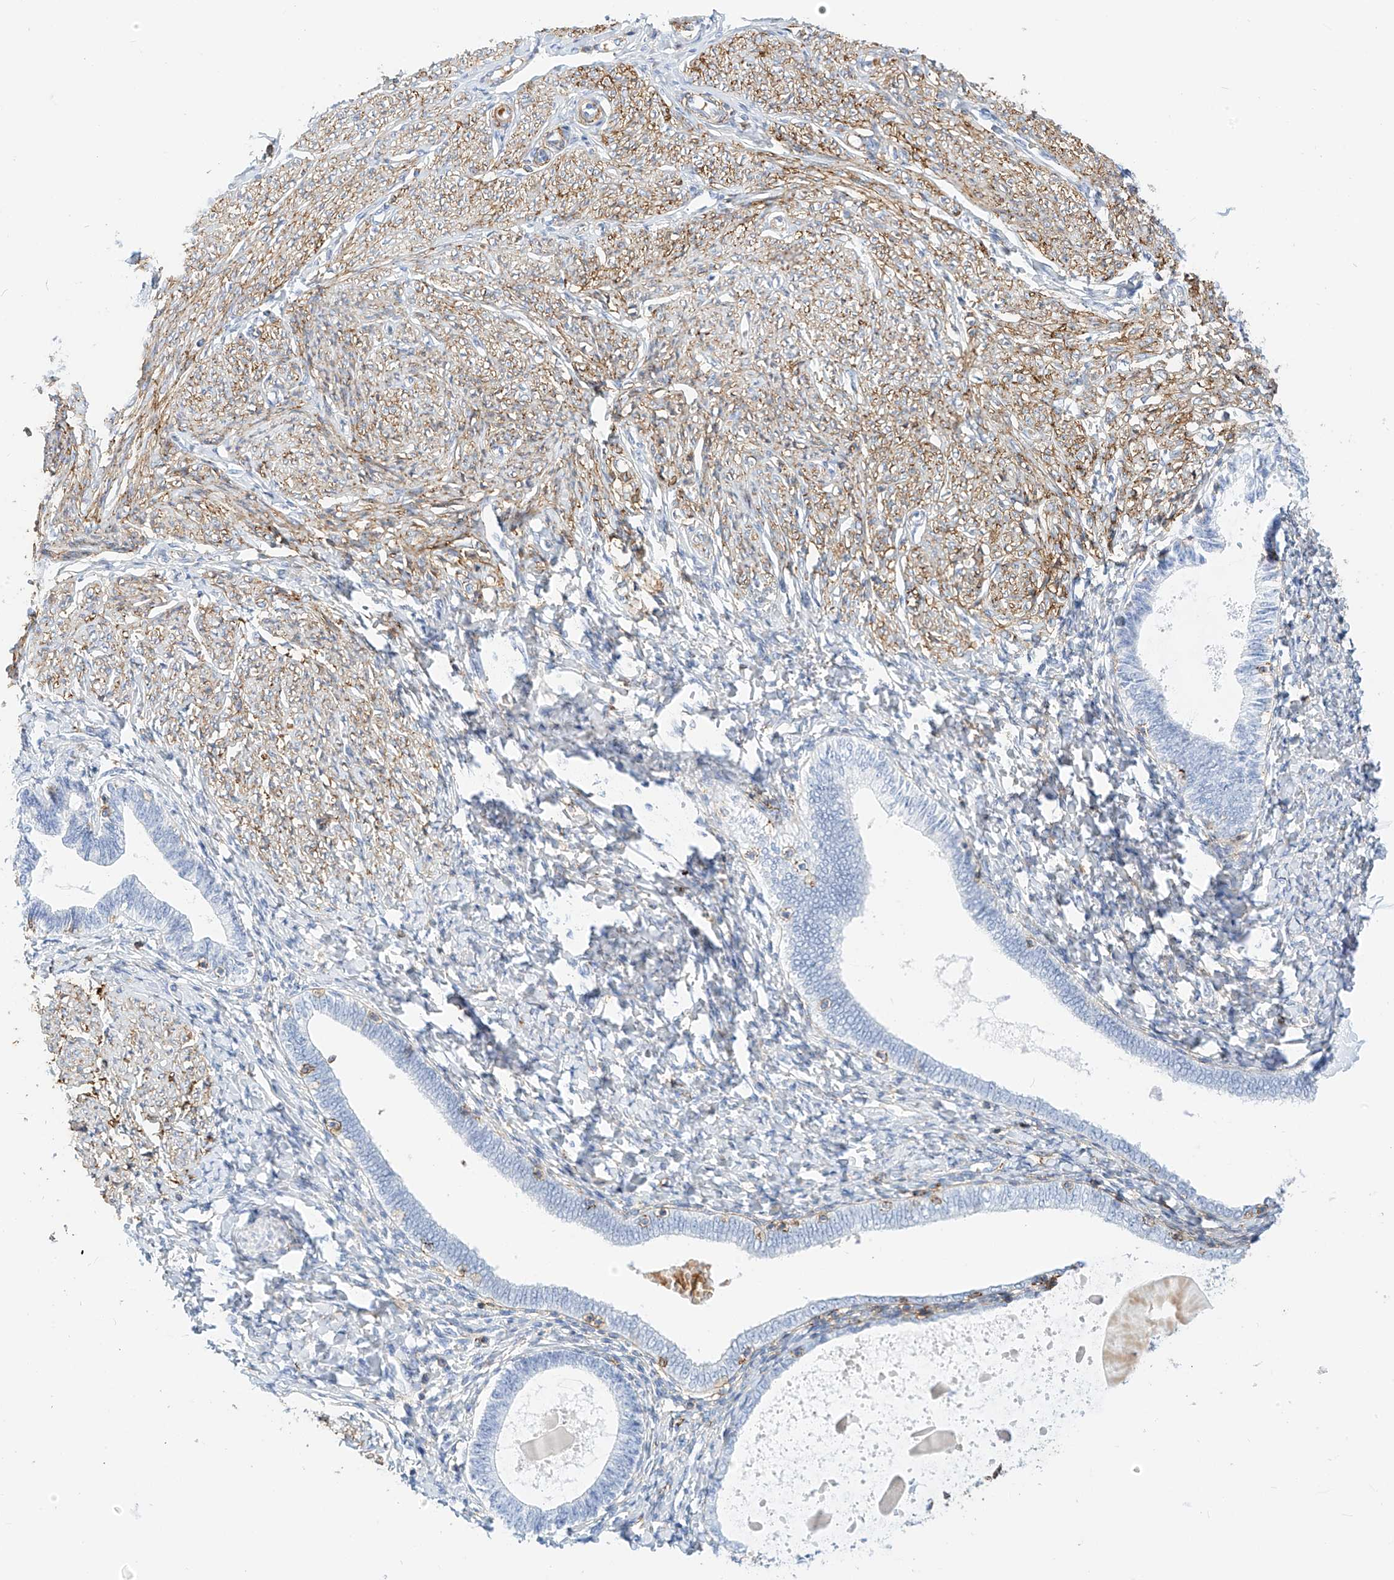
{"staining": {"intensity": "weak", "quantity": "<25%", "location": "cytoplasmic/membranous"}, "tissue": "endometrium", "cell_type": "Cells in endometrial stroma", "image_type": "normal", "snomed": [{"axis": "morphology", "description": "Normal tissue, NOS"}, {"axis": "topography", "description": "Endometrium"}], "caption": "High power microscopy micrograph of an IHC photomicrograph of benign endometrium, revealing no significant staining in cells in endometrial stroma. (Stains: DAB (3,3'-diaminobenzidine) immunohistochemistry (IHC) with hematoxylin counter stain, Microscopy: brightfield microscopy at high magnification).", "gene": "TXNDC9", "patient": {"sex": "female", "age": 72}}